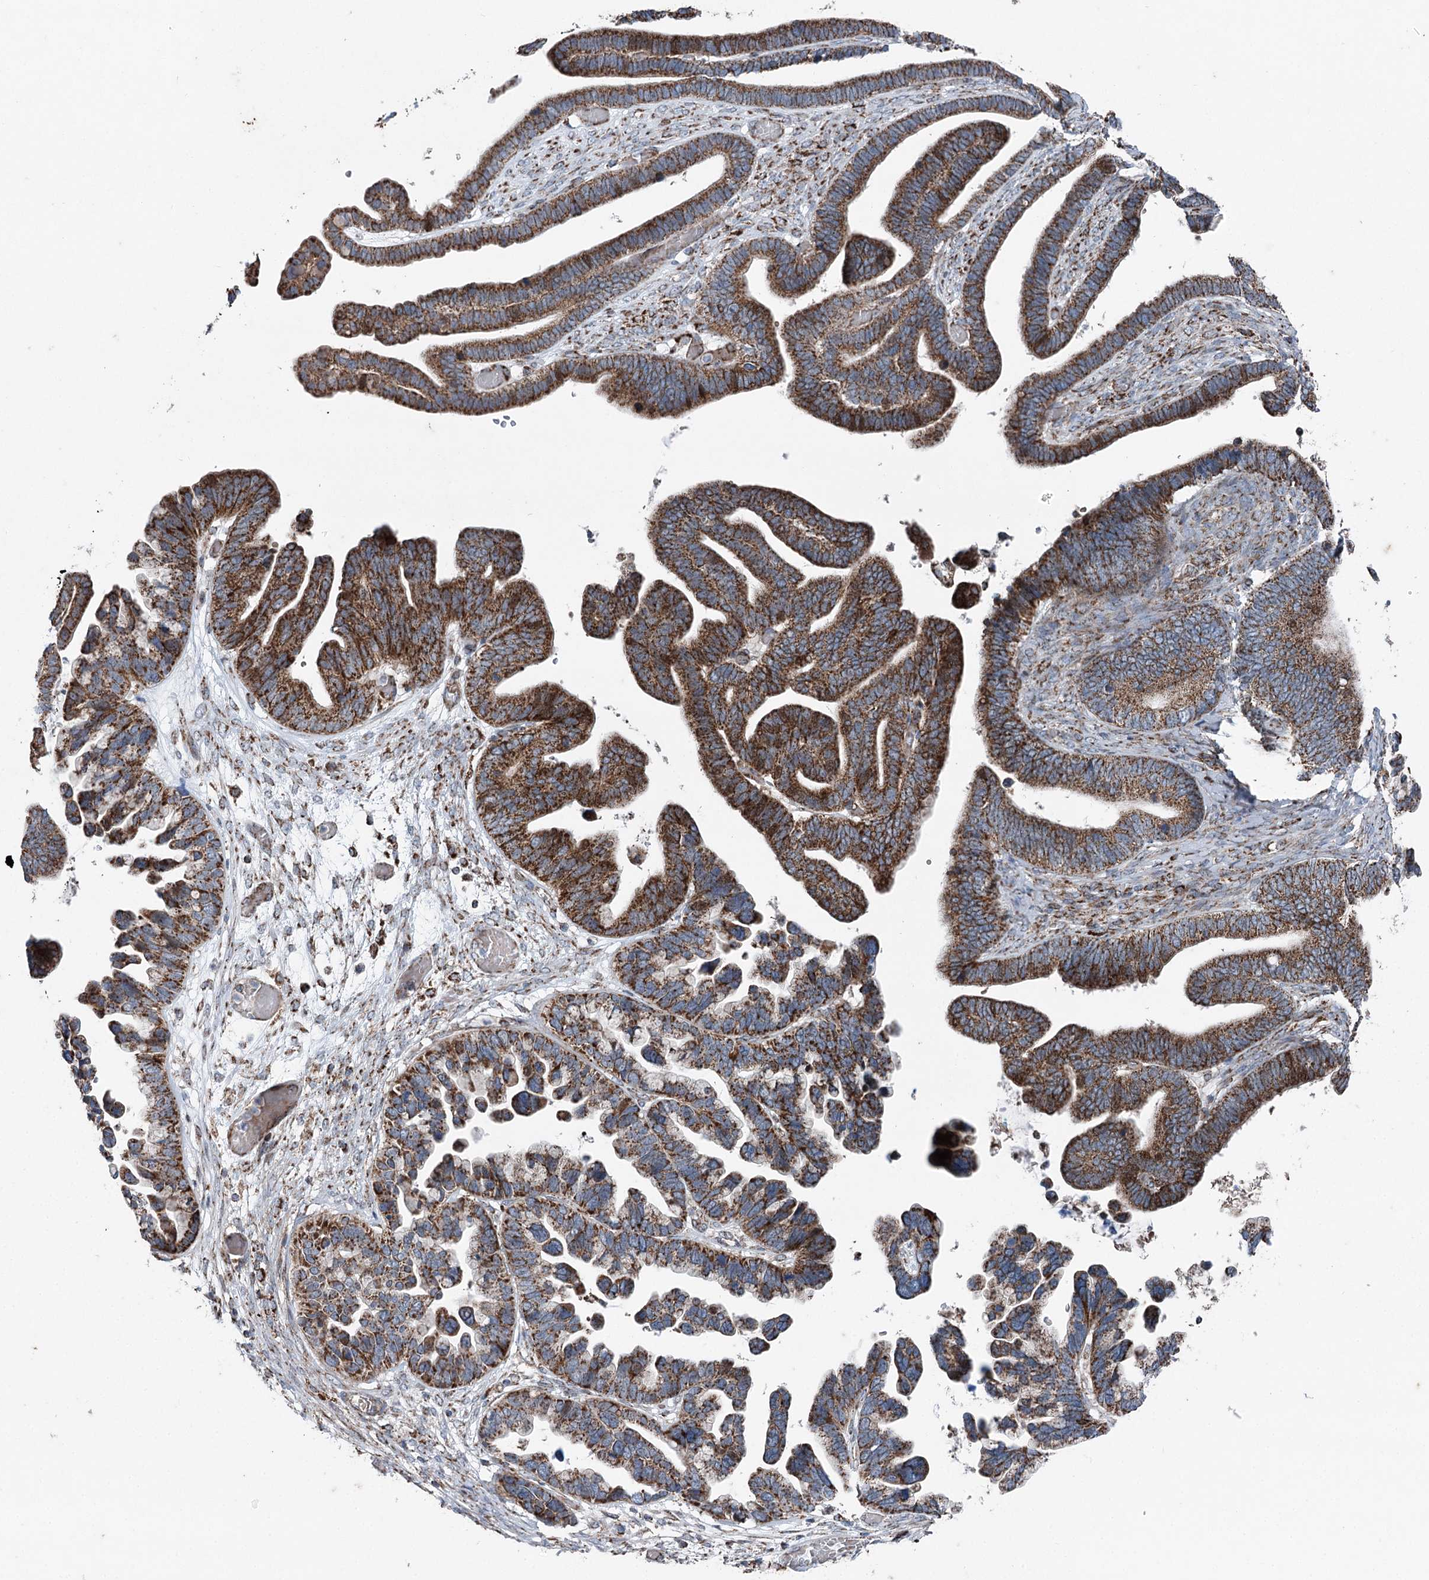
{"staining": {"intensity": "strong", "quantity": ">75%", "location": "cytoplasmic/membranous"}, "tissue": "ovarian cancer", "cell_type": "Tumor cells", "image_type": "cancer", "snomed": [{"axis": "morphology", "description": "Cystadenocarcinoma, serous, NOS"}, {"axis": "topography", "description": "Ovary"}], "caption": "Ovarian cancer (serous cystadenocarcinoma) stained for a protein (brown) displays strong cytoplasmic/membranous positive positivity in about >75% of tumor cells.", "gene": "UCN3", "patient": {"sex": "female", "age": 56}}